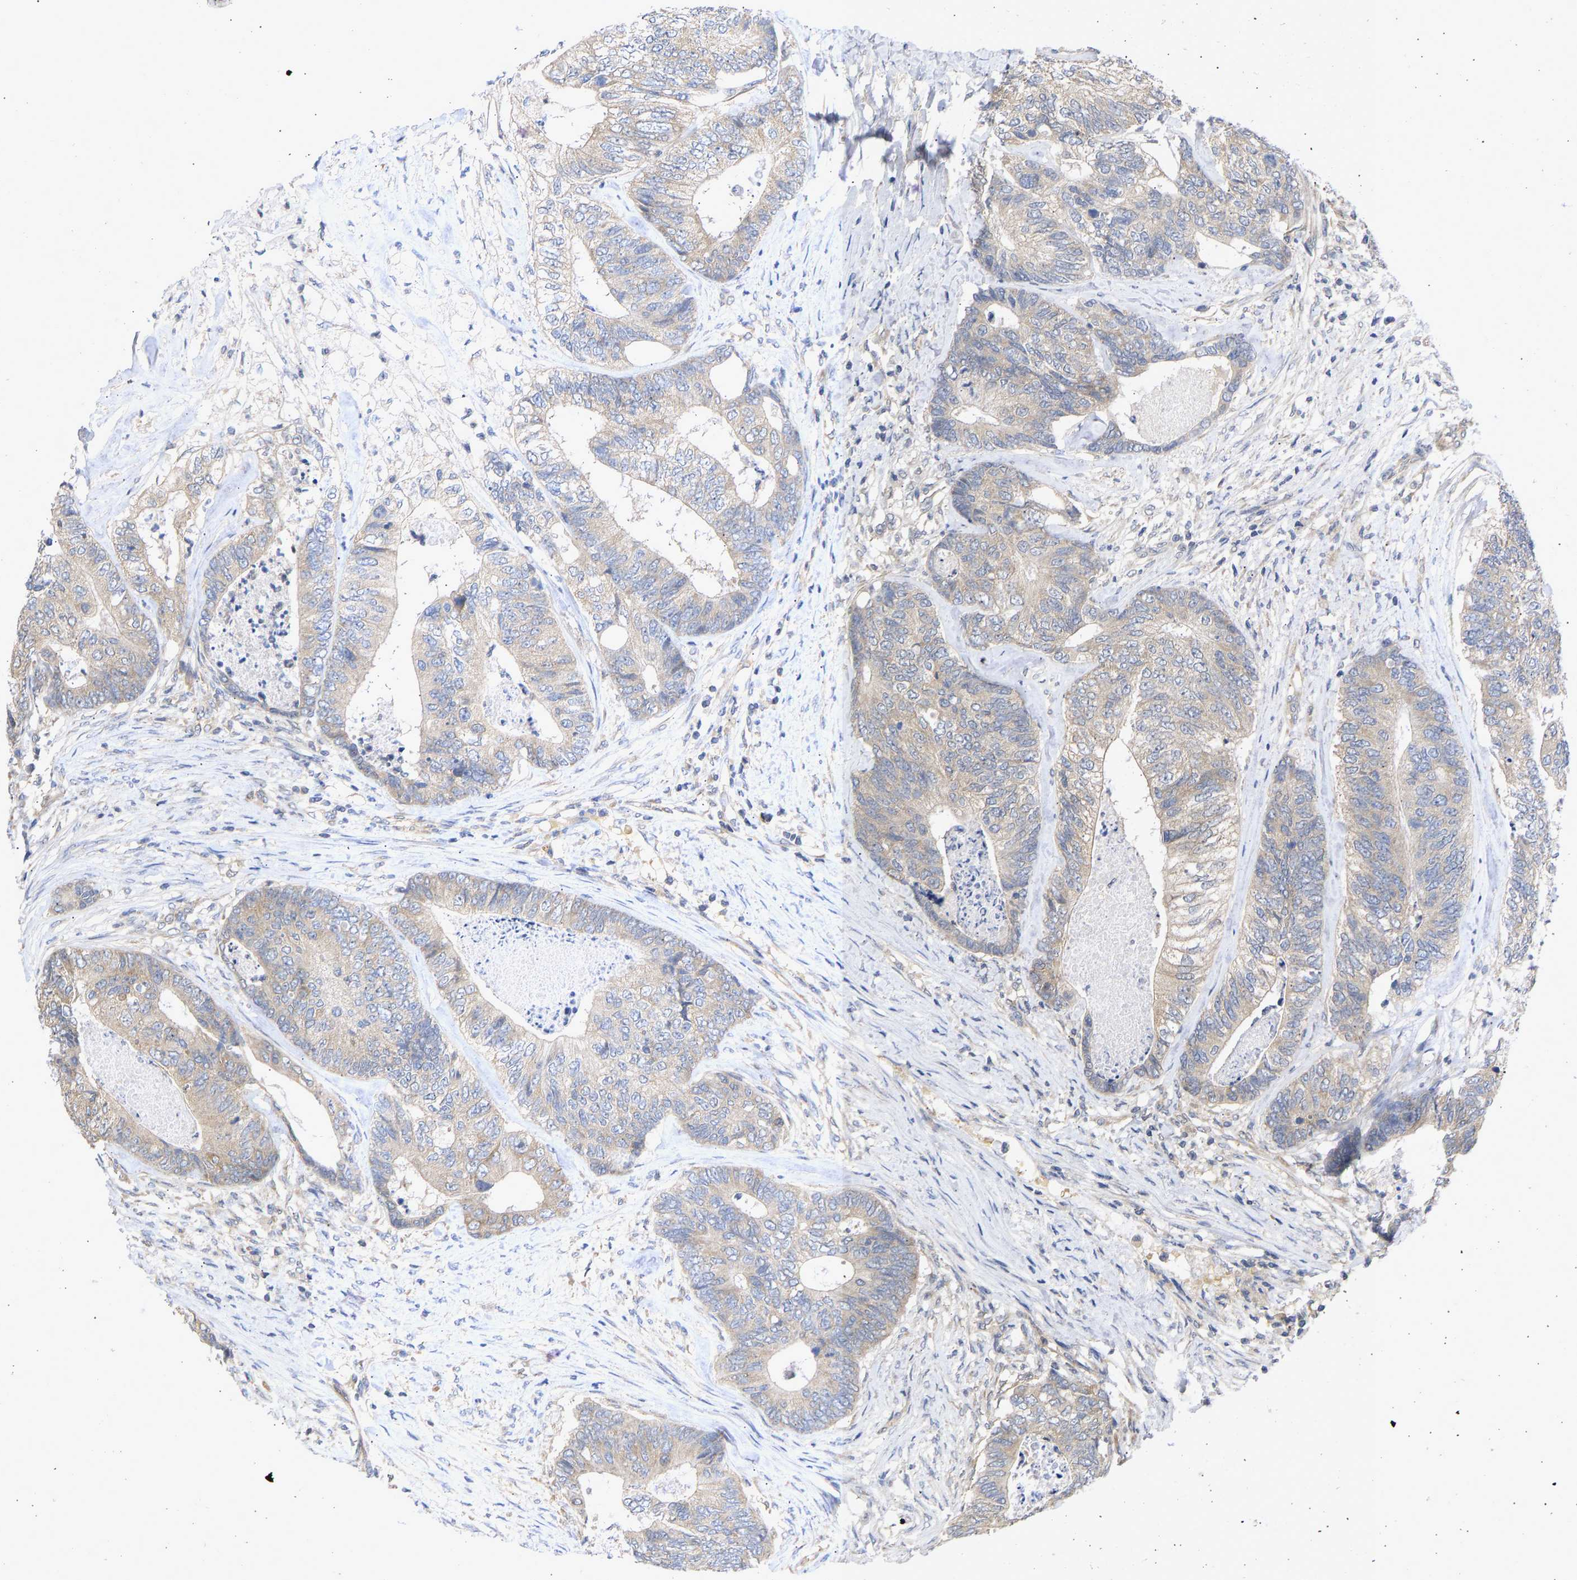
{"staining": {"intensity": "weak", "quantity": ">75%", "location": "cytoplasmic/membranous"}, "tissue": "colorectal cancer", "cell_type": "Tumor cells", "image_type": "cancer", "snomed": [{"axis": "morphology", "description": "Adenocarcinoma, NOS"}, {"axis": "topography", "description": "Colon"}], "caption": "Weak cytoplasmic/membranous positivity is identified in about >75% of tumor cells in colorectal cancer.", "gene": "MAP2K3", "patient": {"sex": "female", "age": 67}}